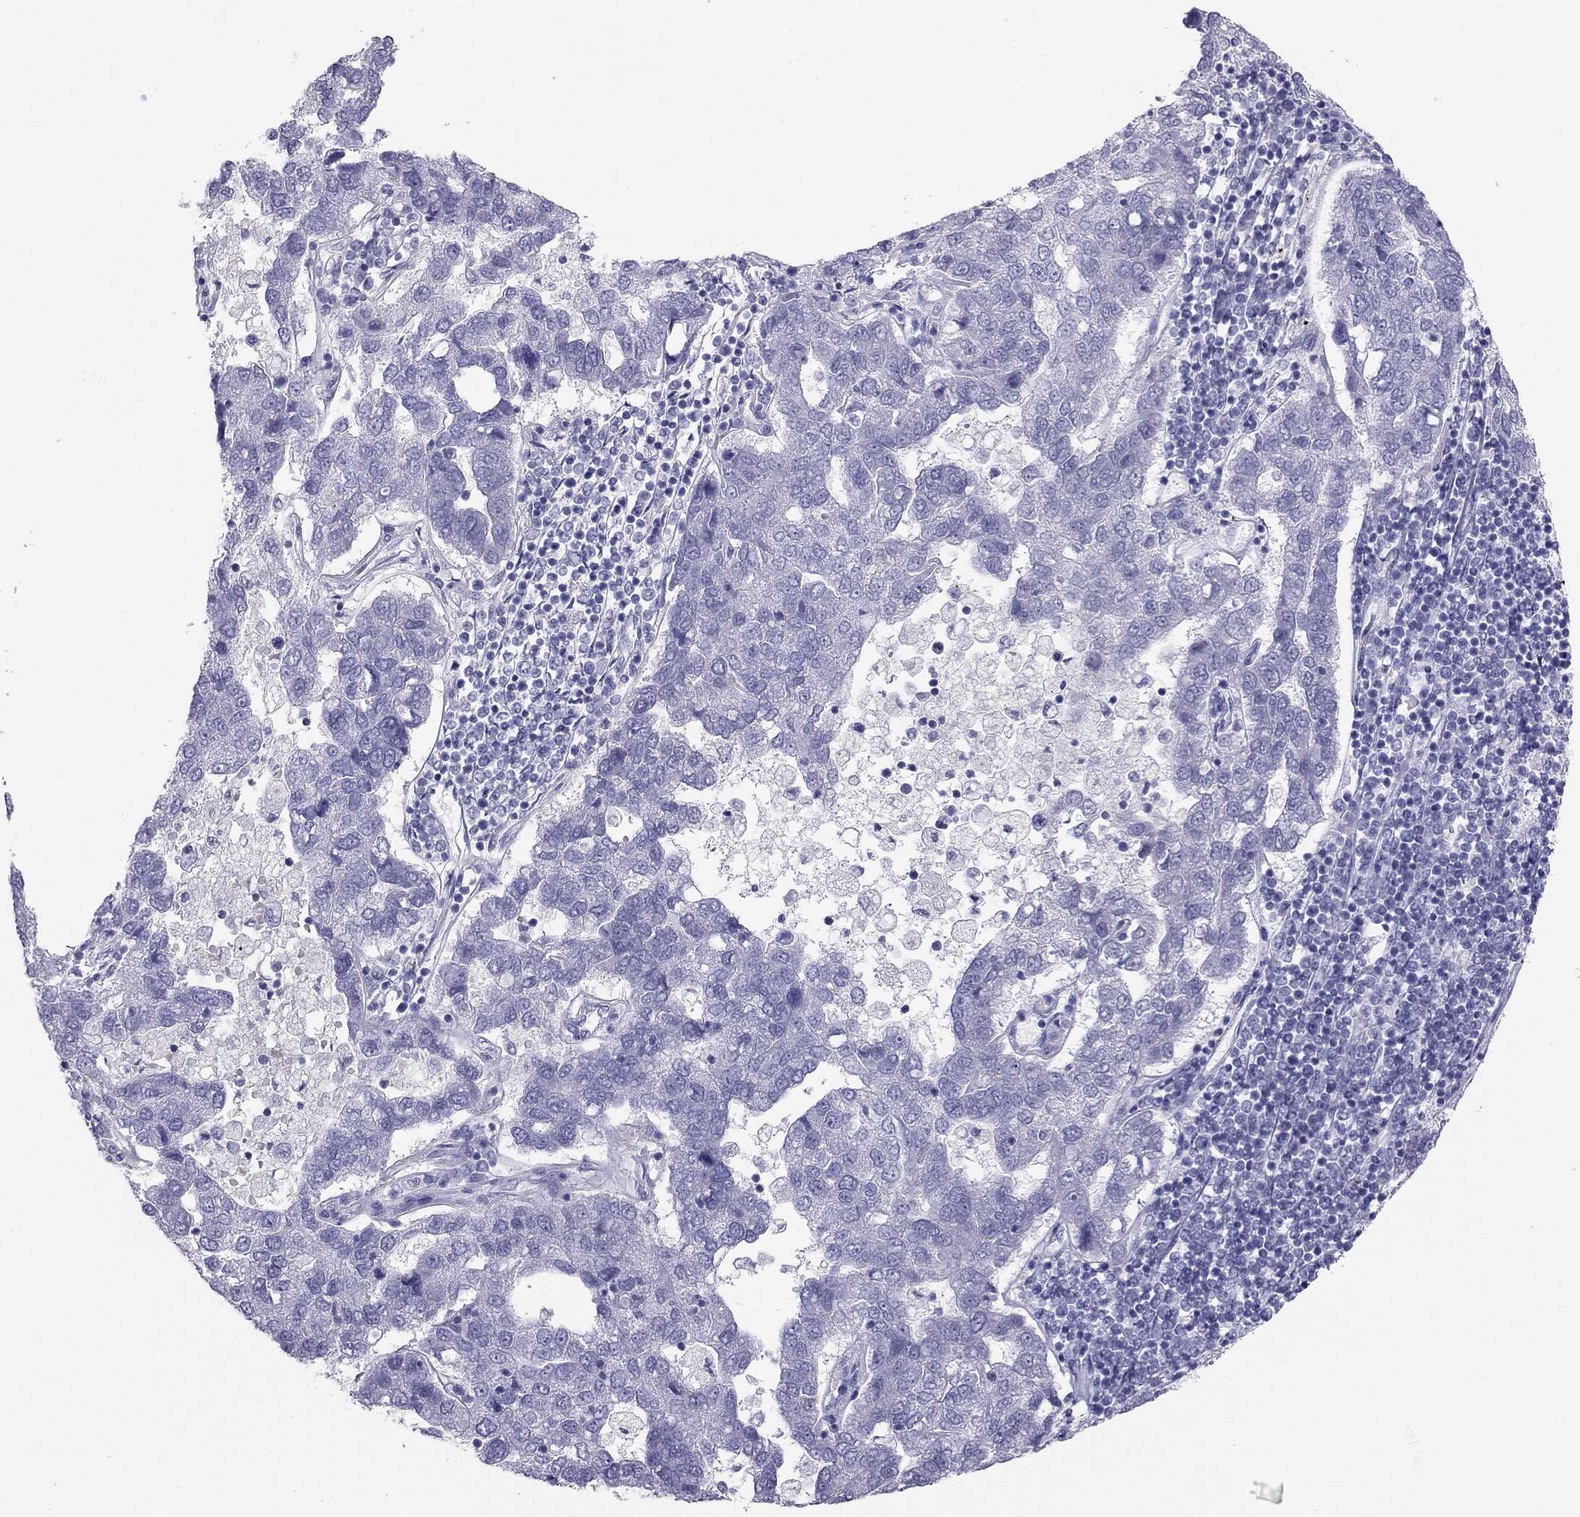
{"staining": {"intensity": "negative", "quantity": "none", "location": "none"}, "tissue": "pancreatic cancer", "cell_type": "Tumor cells", "image_type": "cancer", "snomed": [{"axis": "morphology", "description": "Adenocarcinoma, NOS"}, {"axis": "topography", "description": "Pancreas"}], "caption": "Human pancreatic adenocarcinoma stained for a protein using IHC reveals no expression in tumor cells.", "gene": "KLRG1", "patient": {"sex": "female", "age": 61}}